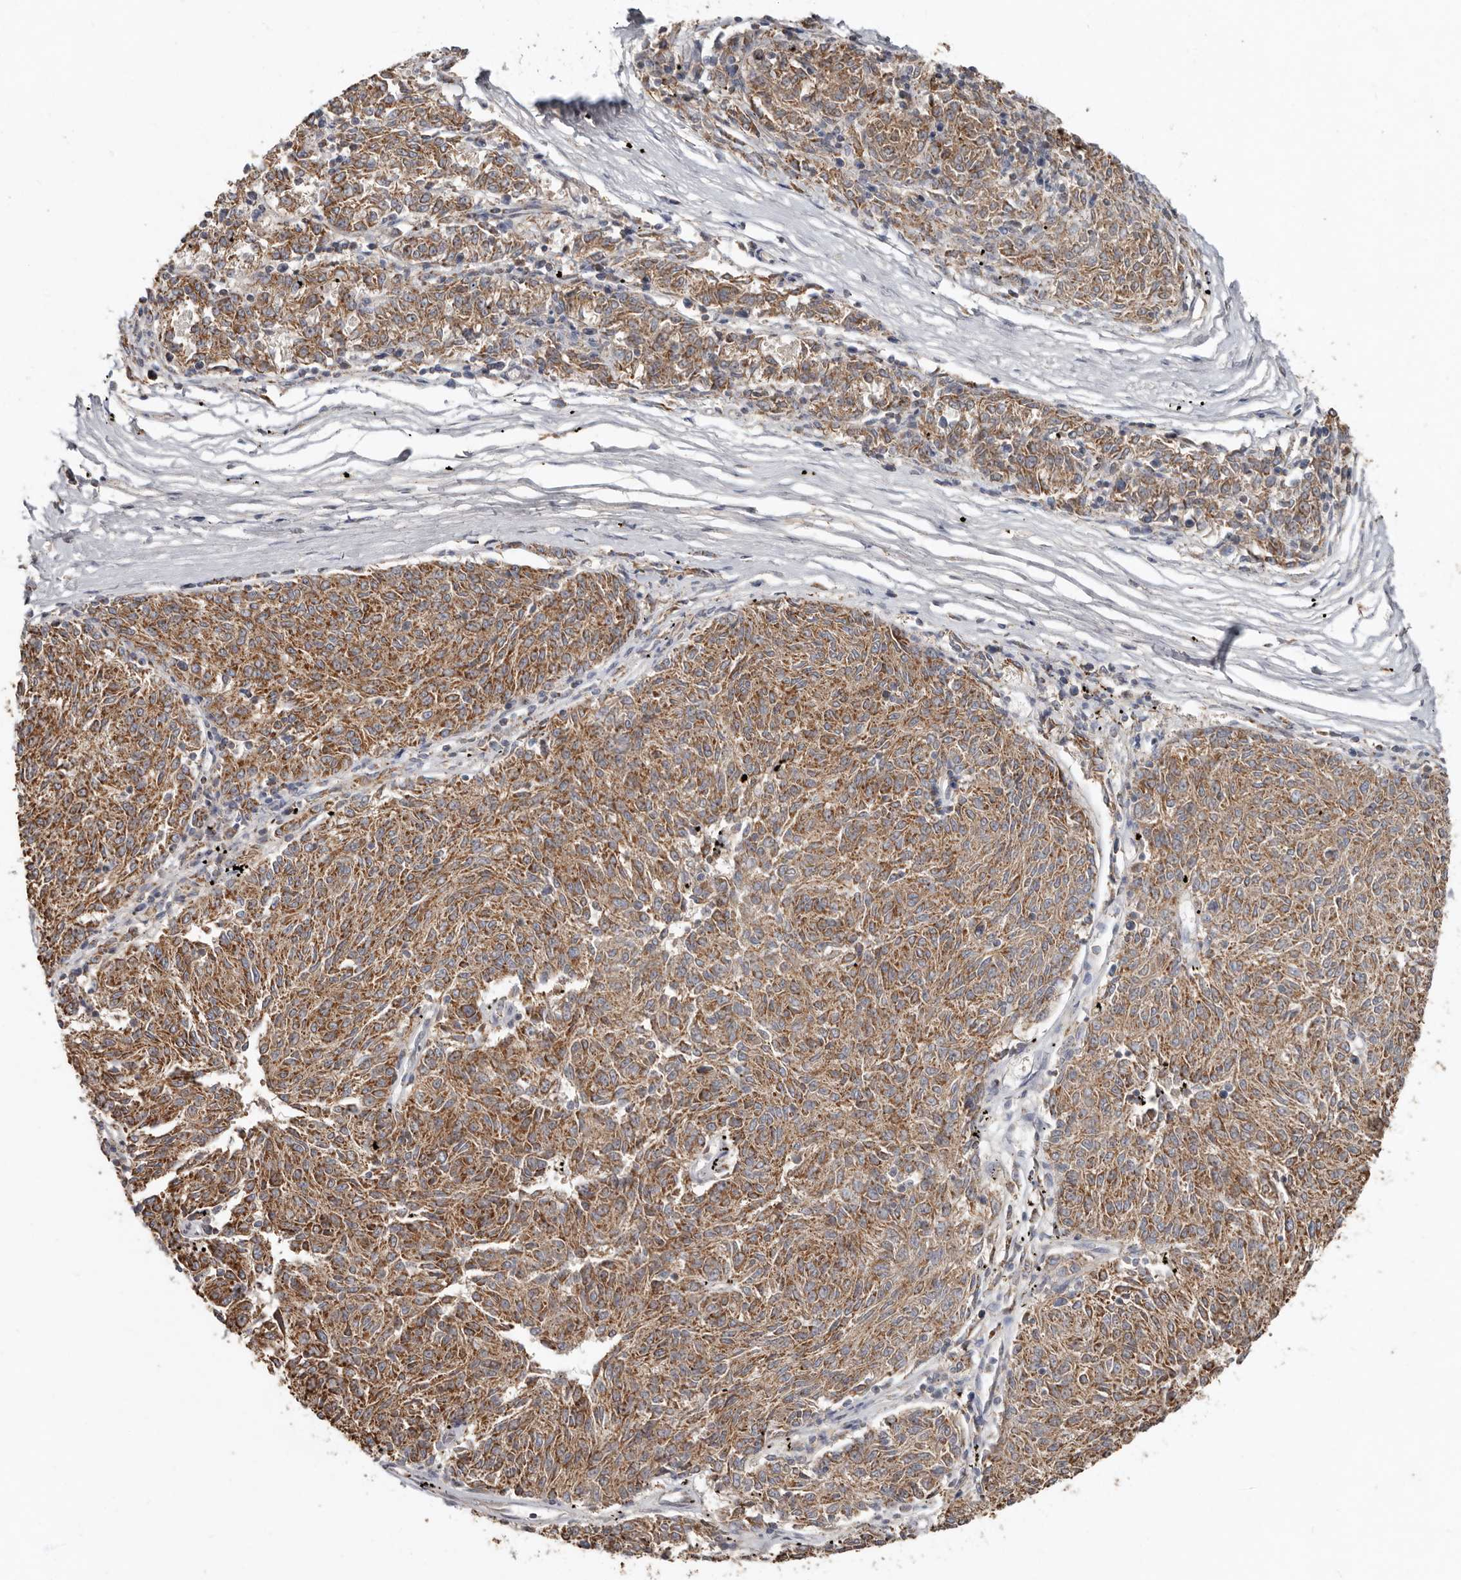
{"staining": {"intensity": "moderate", "quantity": ">75%", "location": "cytoplasmic/membranous"}, "tissue": "melanoma", "cell_type": "Tumor cells", "image_type": "cancer", "snomed": [{"axis": "morphology", "description": "Malignant melanoma, NOS"}, {"axis": "topography", "description": "Skin"}], "caption": "Protein staining displays moderate cytoplasmic/membranous positivity in approximately >75% of tumor cells in melanoma. Using DAB (brown) and hematoxylin (blue) stains, captured at high magnification using brightfield microscopy.", "gene": "KIF26B", "patient": {"sex": "female", "age": 72}}